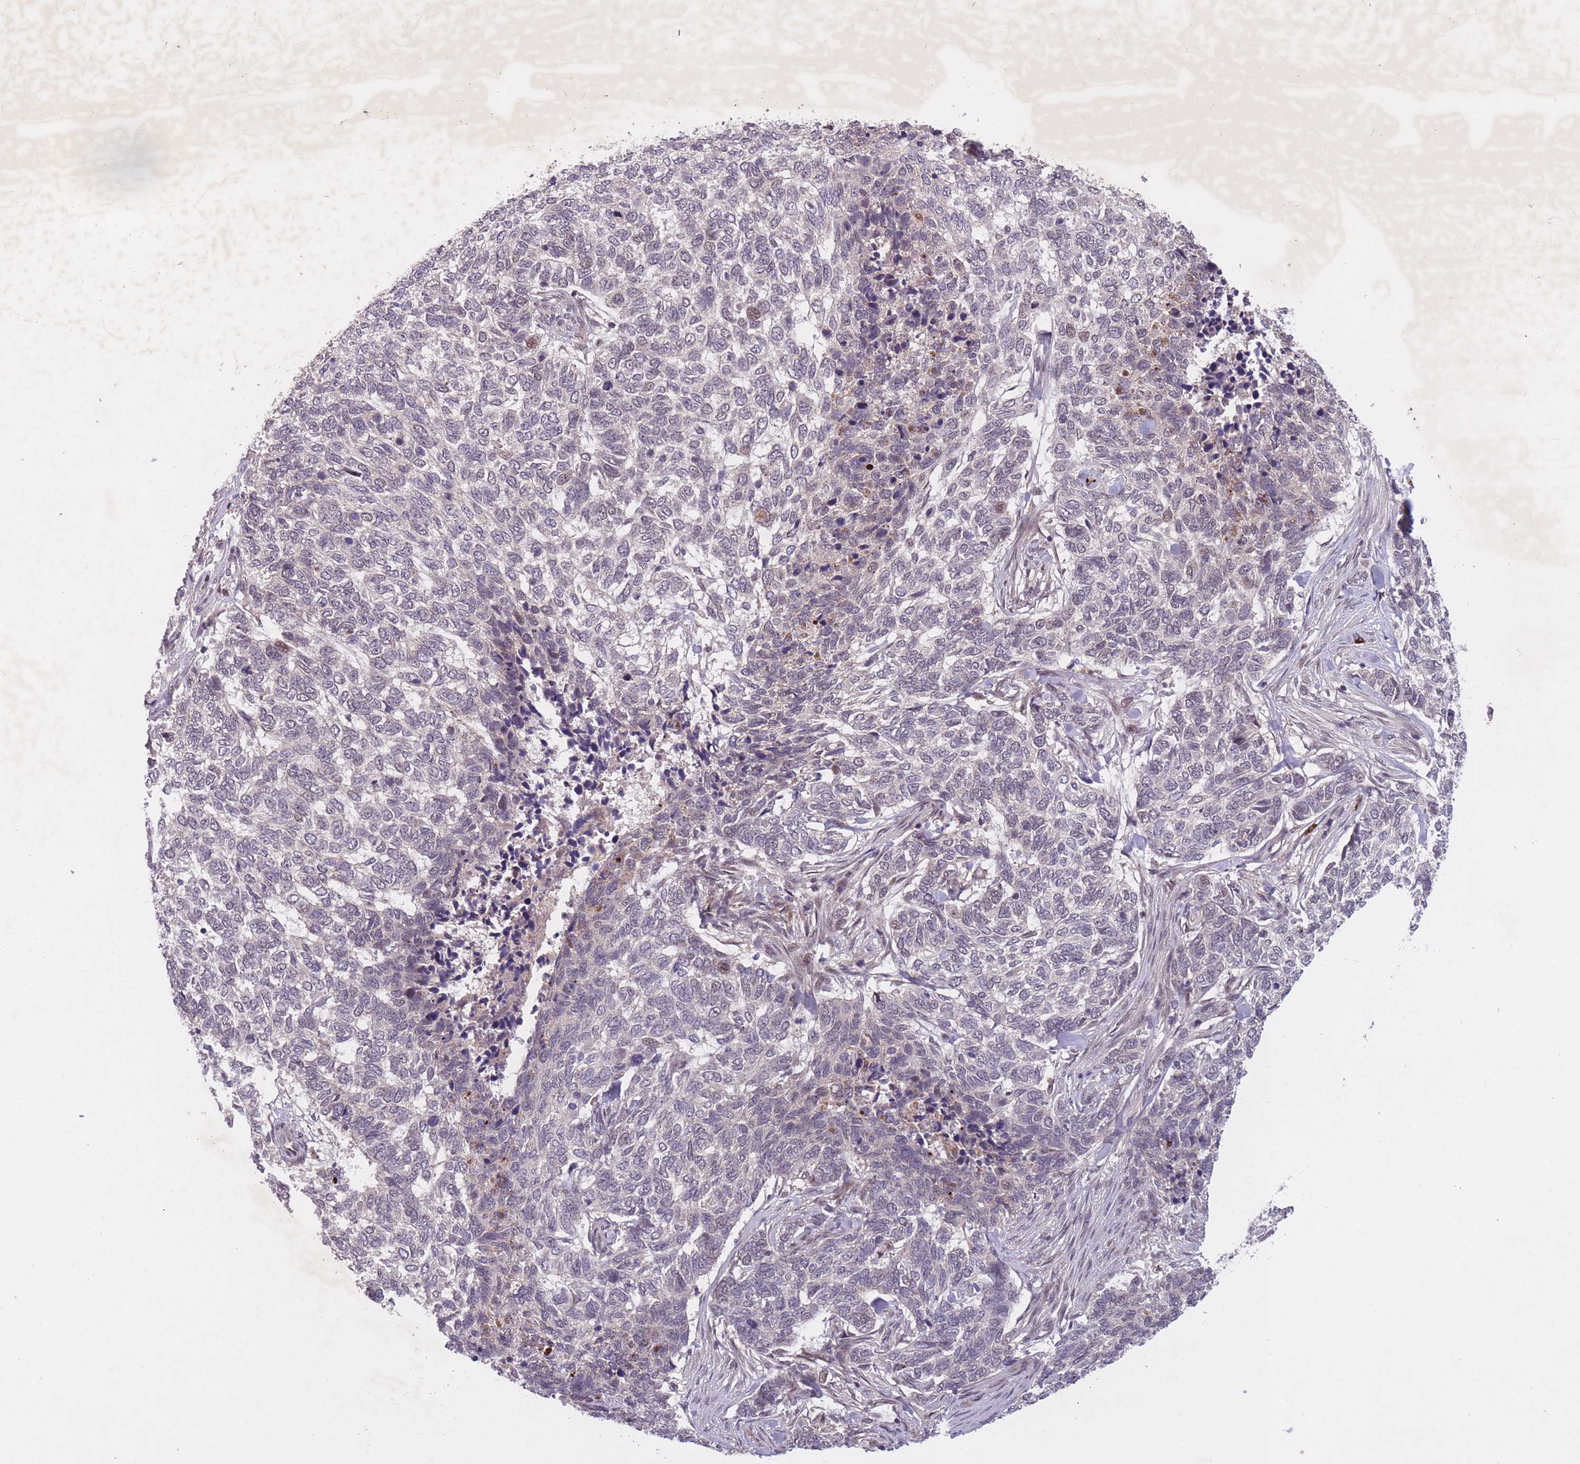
{"staining": {"intensity": "weak", "quantity": "<25%", "location": "nuclear"}, "tissue": "skin cancer", "cell_type": "Tumor cells", "image_type": "cancer", "snomed": [{"axis": "morphology", "description": "Basal cell carcinoma"}, {"axis": "topography", "description": "Skin"}], "caption": "This photomicrograph is of skin cancer (basal cell carcinoma) stained with immunohistochemistry (IHC) to label a protein in brown with the nuclei are counter-stained blue. There is no staining in tumor cells.", "gene": "SECTM1", "patient": {"sex": "female", "age": 65}}